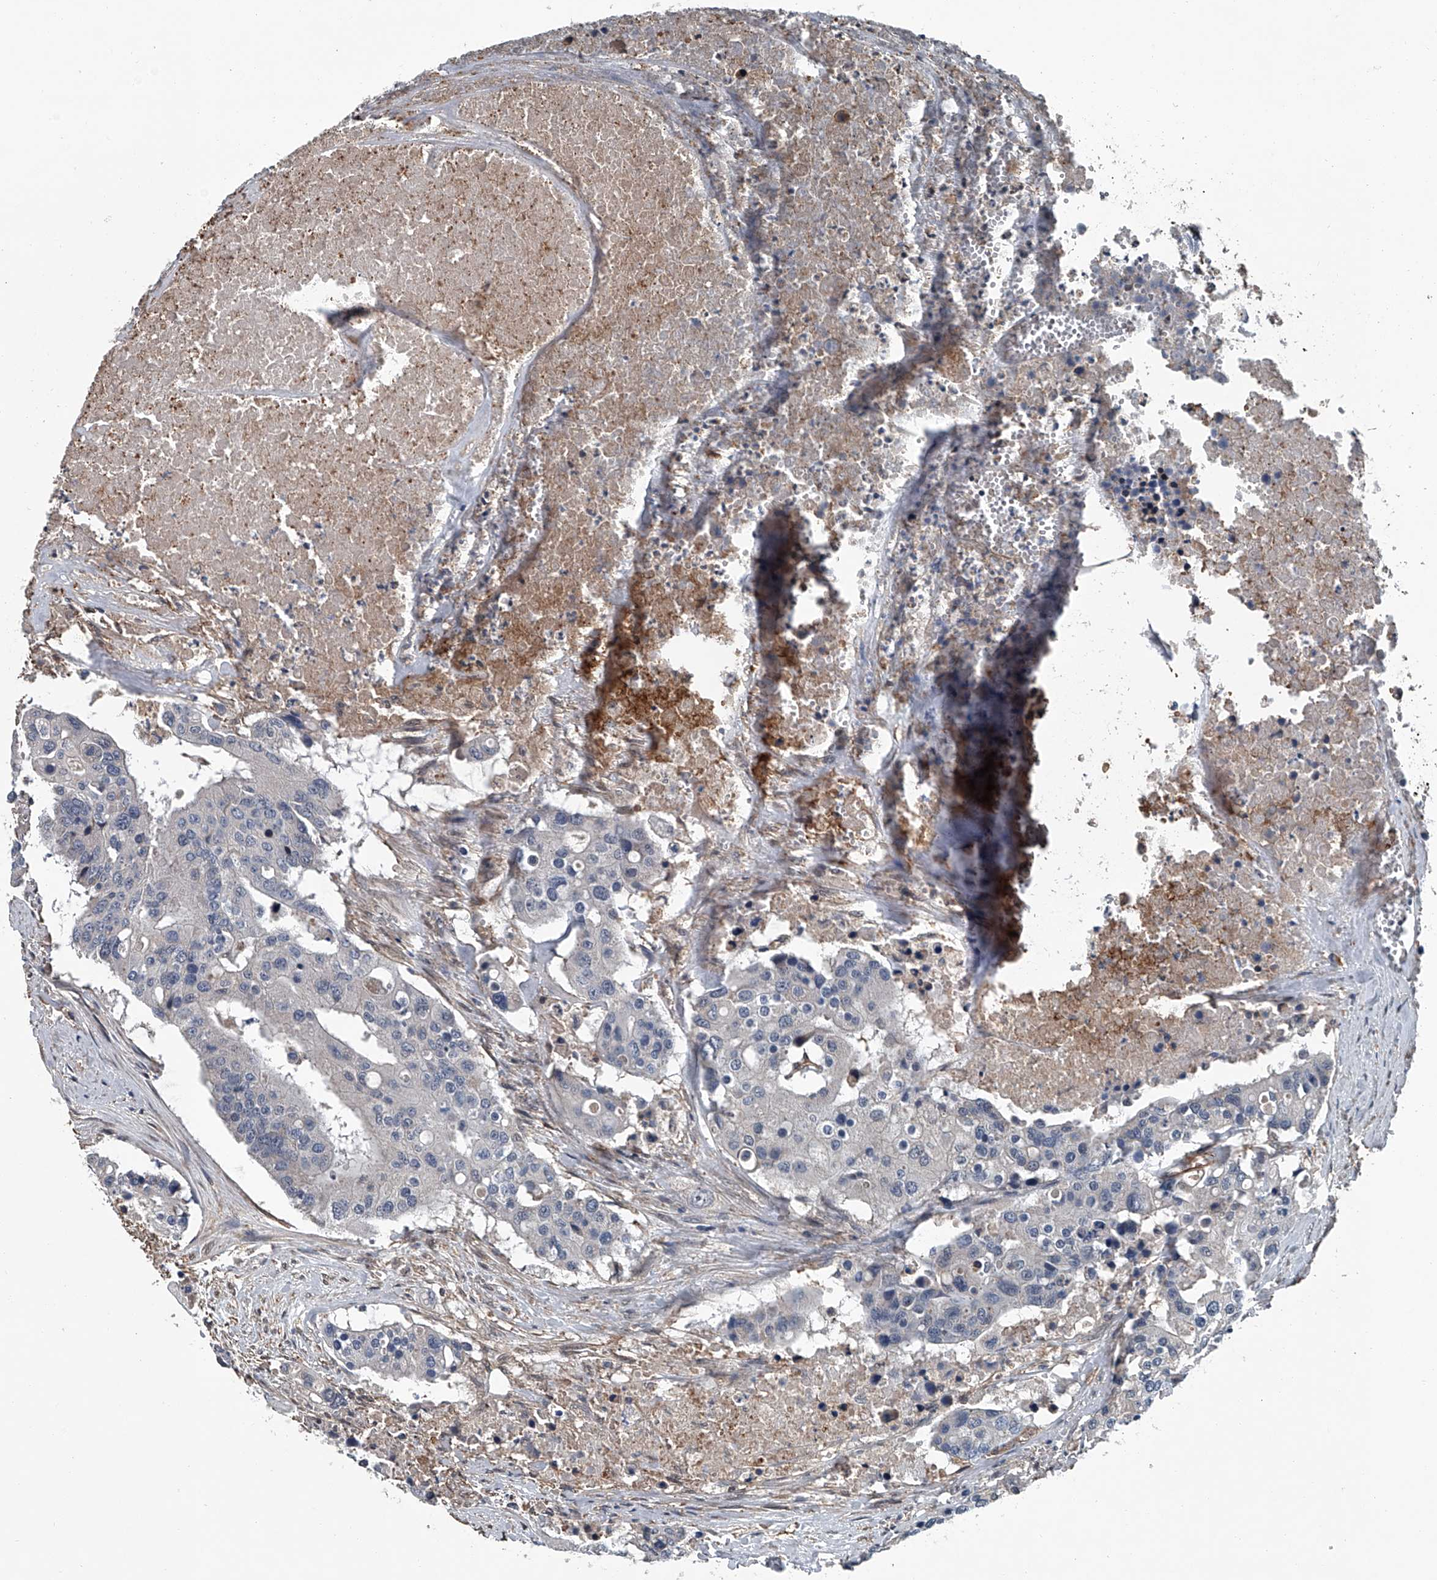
{"staining": {"intensity": "negative", "quantity": "none", "location": "none"}, "tissue": "colorectal cancer", "cell_type": "Tumor cells", "image_type": "cancer", "snomed": [{"axis": "morphology", "description": "Adenocarcinoma, NOS"}, {"axis": "topography", "description": "Colon"}], "caption": "Immunohistochemical staining of human adenocarcinoma (colorectal) exhibits no significant positivity in tumor cells. (IHC, brightfield microscopy, high magnification).", "gene": "LDLRAD2", "patient": {"sex": "male", "age": 77}}